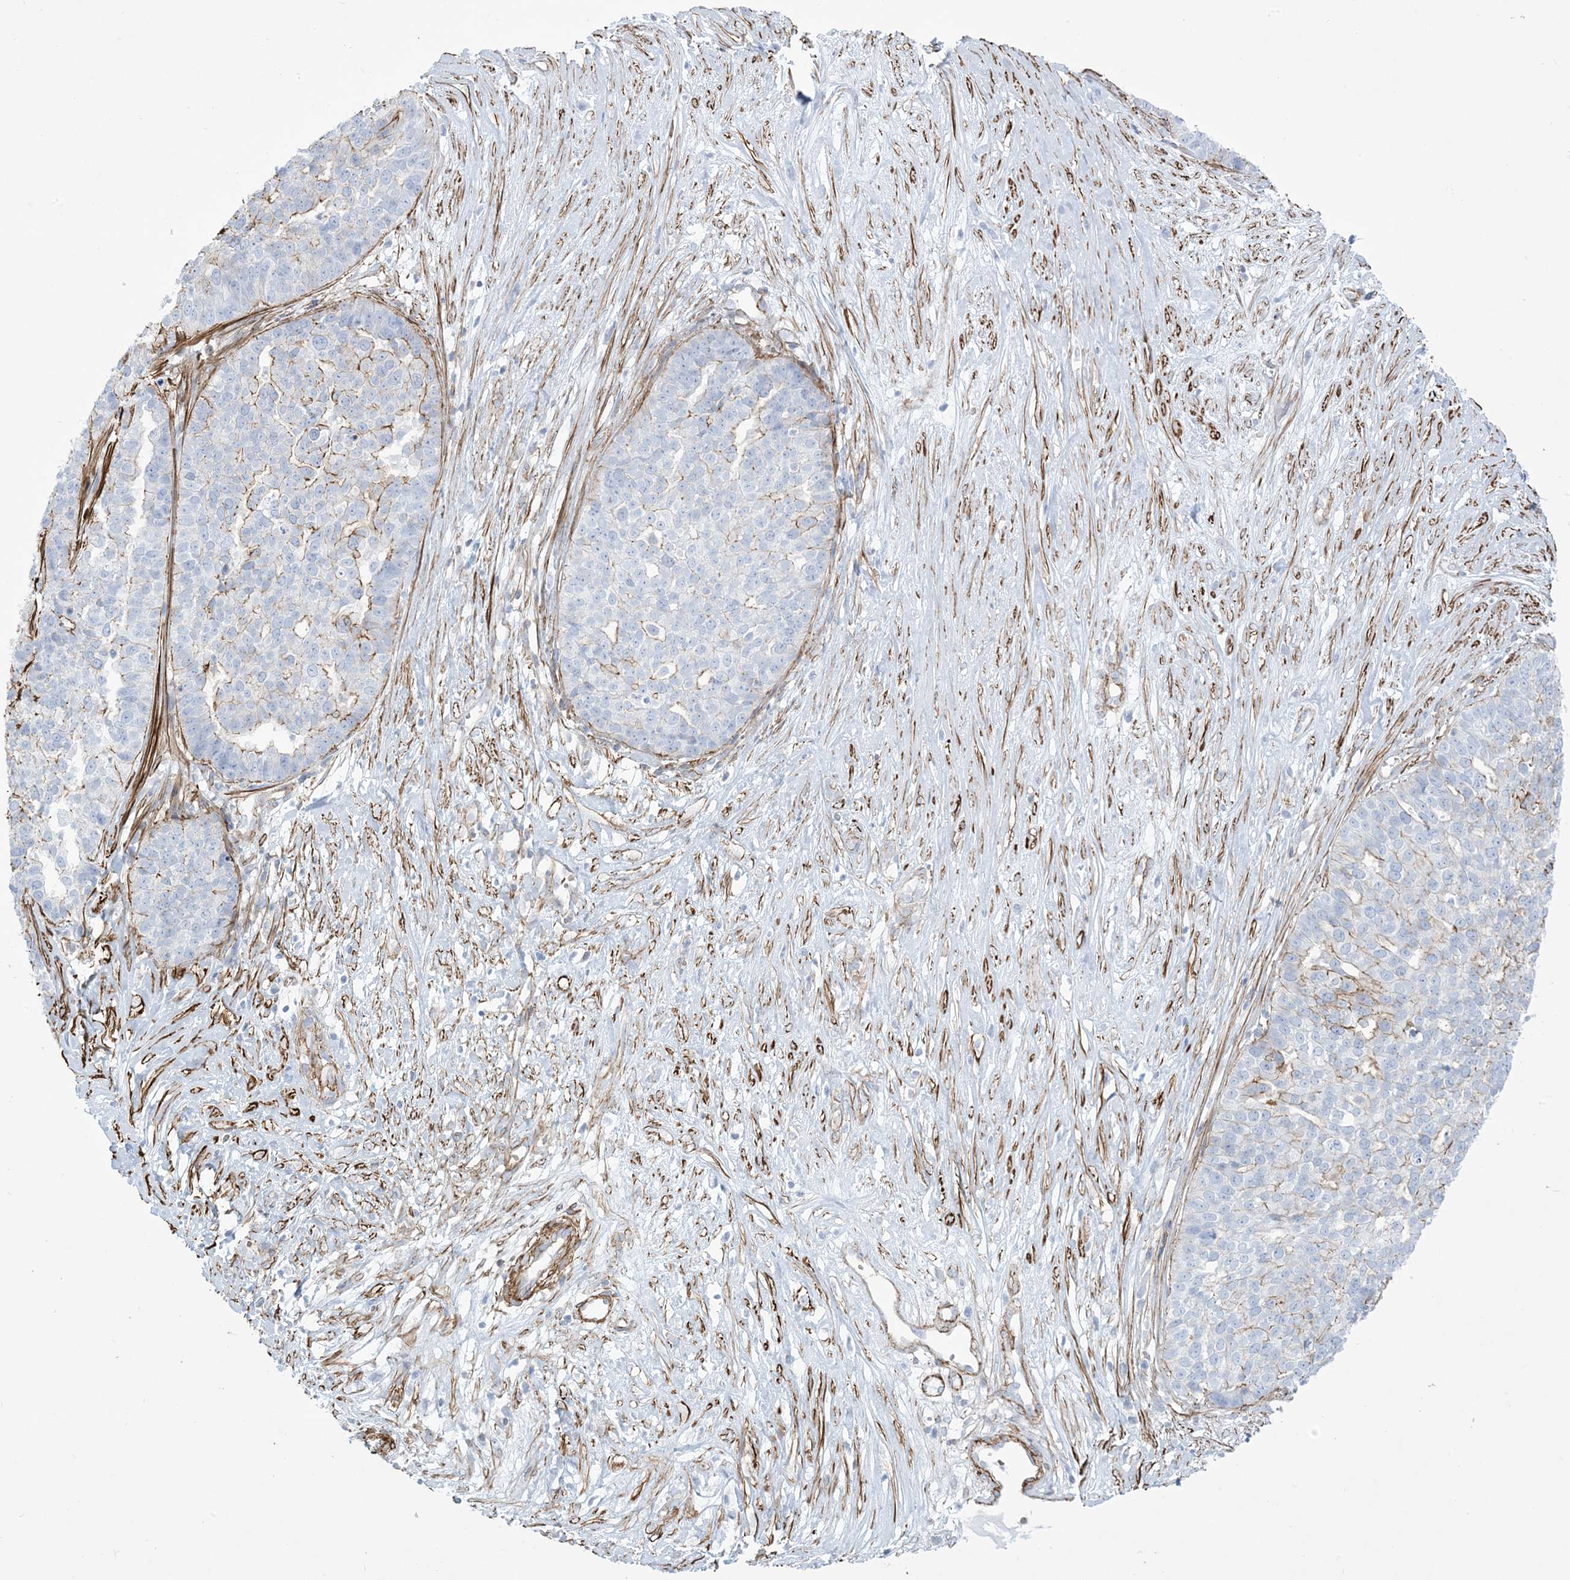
{"staining": {"intensity": "negative", "quantity": "none", "location": "none"}, "tissue": "ovarian cancer", "cell_type": "Tumor cells", "image_type": "cancer", "snomed": [{"axis": "morphology", "description": "Cystadenocarcinoma, serous, NOS"}, {"axis": "topography", "description": "Ovary"}], "caption": "This histopathology image is of ovarian cancer stained with immunohistochemistry (IHC) to label a protein in brown with the nuclei are counter-stained blue. There is no positivity in tumor cells.", "gene": "B3GNT7", "patient": {"sex": "female", "age": 59}}